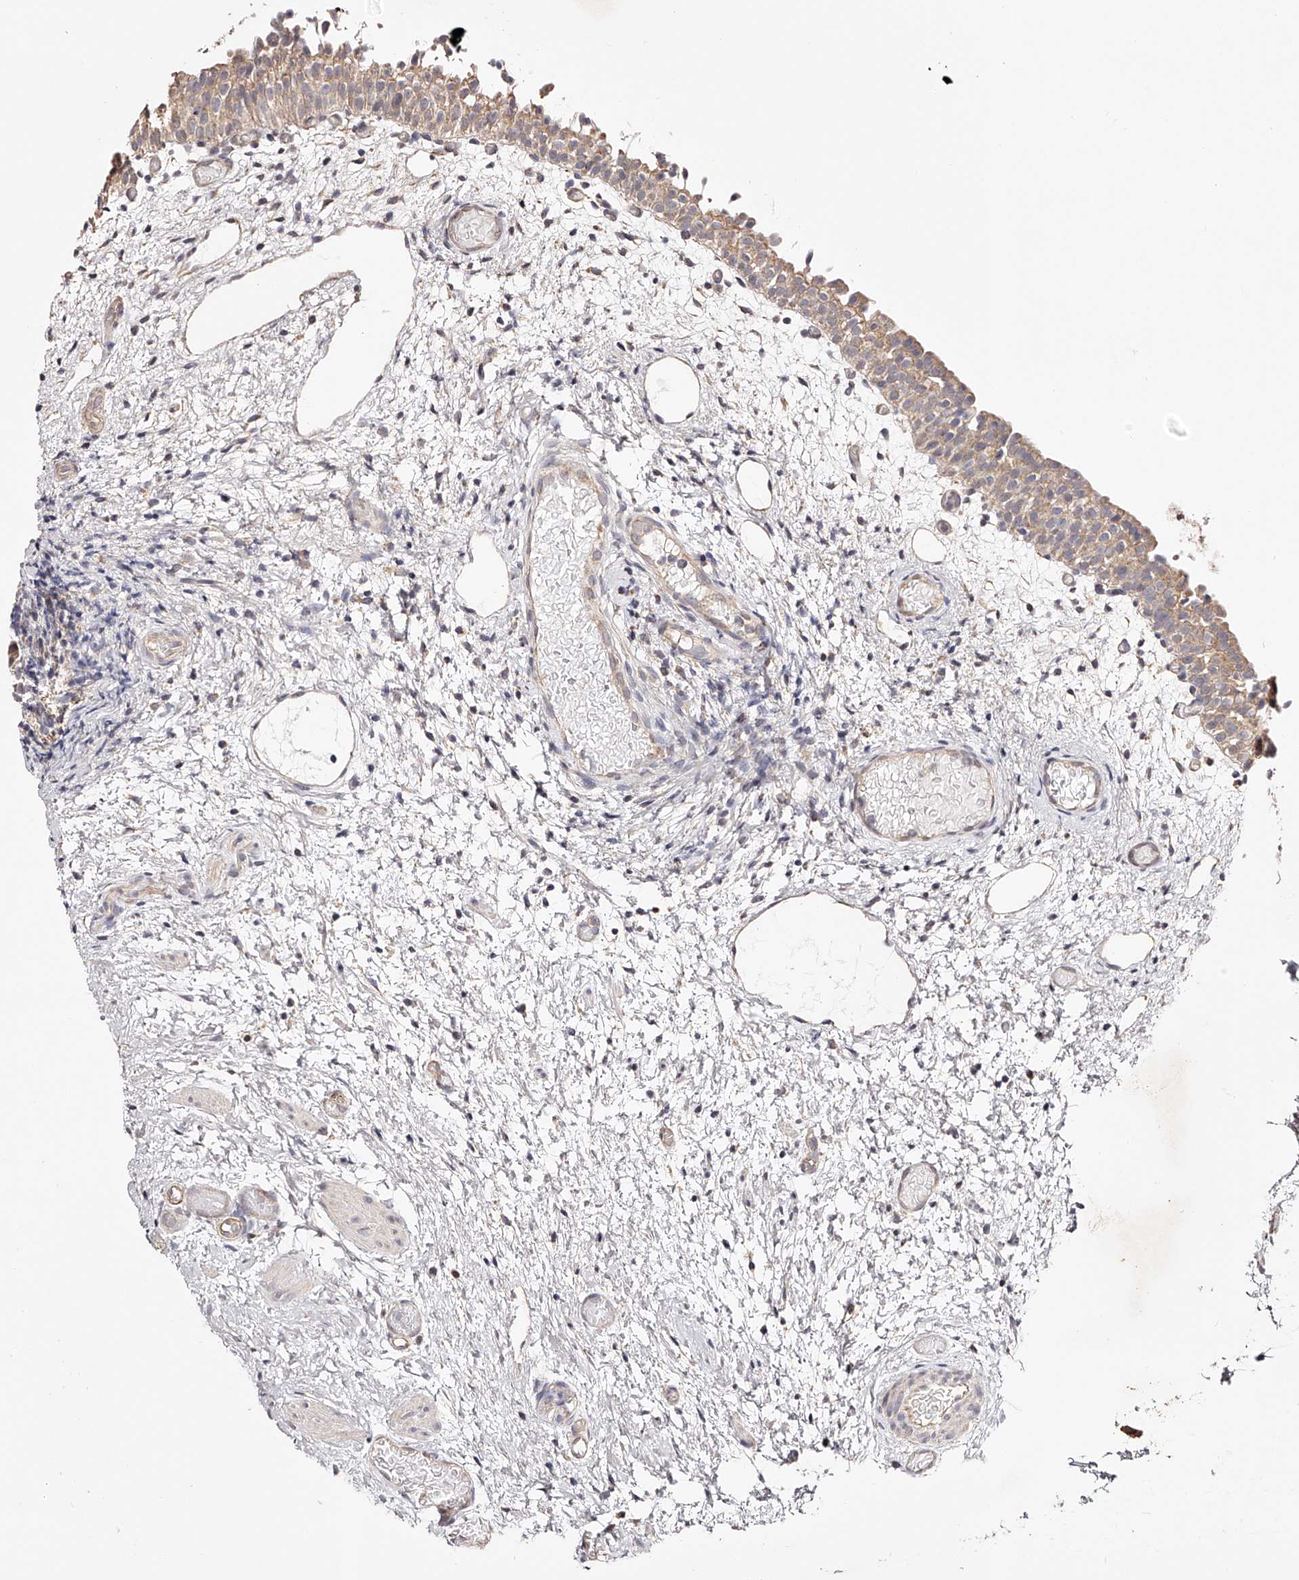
{"staining": {"intensity": "weak", "quantity": ">75%", "location": "cytoplasmic/membranous"}, "tissue": "urinary bladder", "cell_type": "Urothelial cells", "image_type": "normal", "snomed": [{"axis": "morphology", "description": "Normal tissue, NOS"}, {"axis": "topography", "description": "Urinary bladder"}], "caption": "Protein analysis of benign urinary bladder reveals weak cytoplasmic/membranous staining in about >75% of urothelial cells. (DAB = brown stain, brightfield microscopy at high magnification).", "gene": "USP21", "patient": {"sex": "male", "age": 1}}